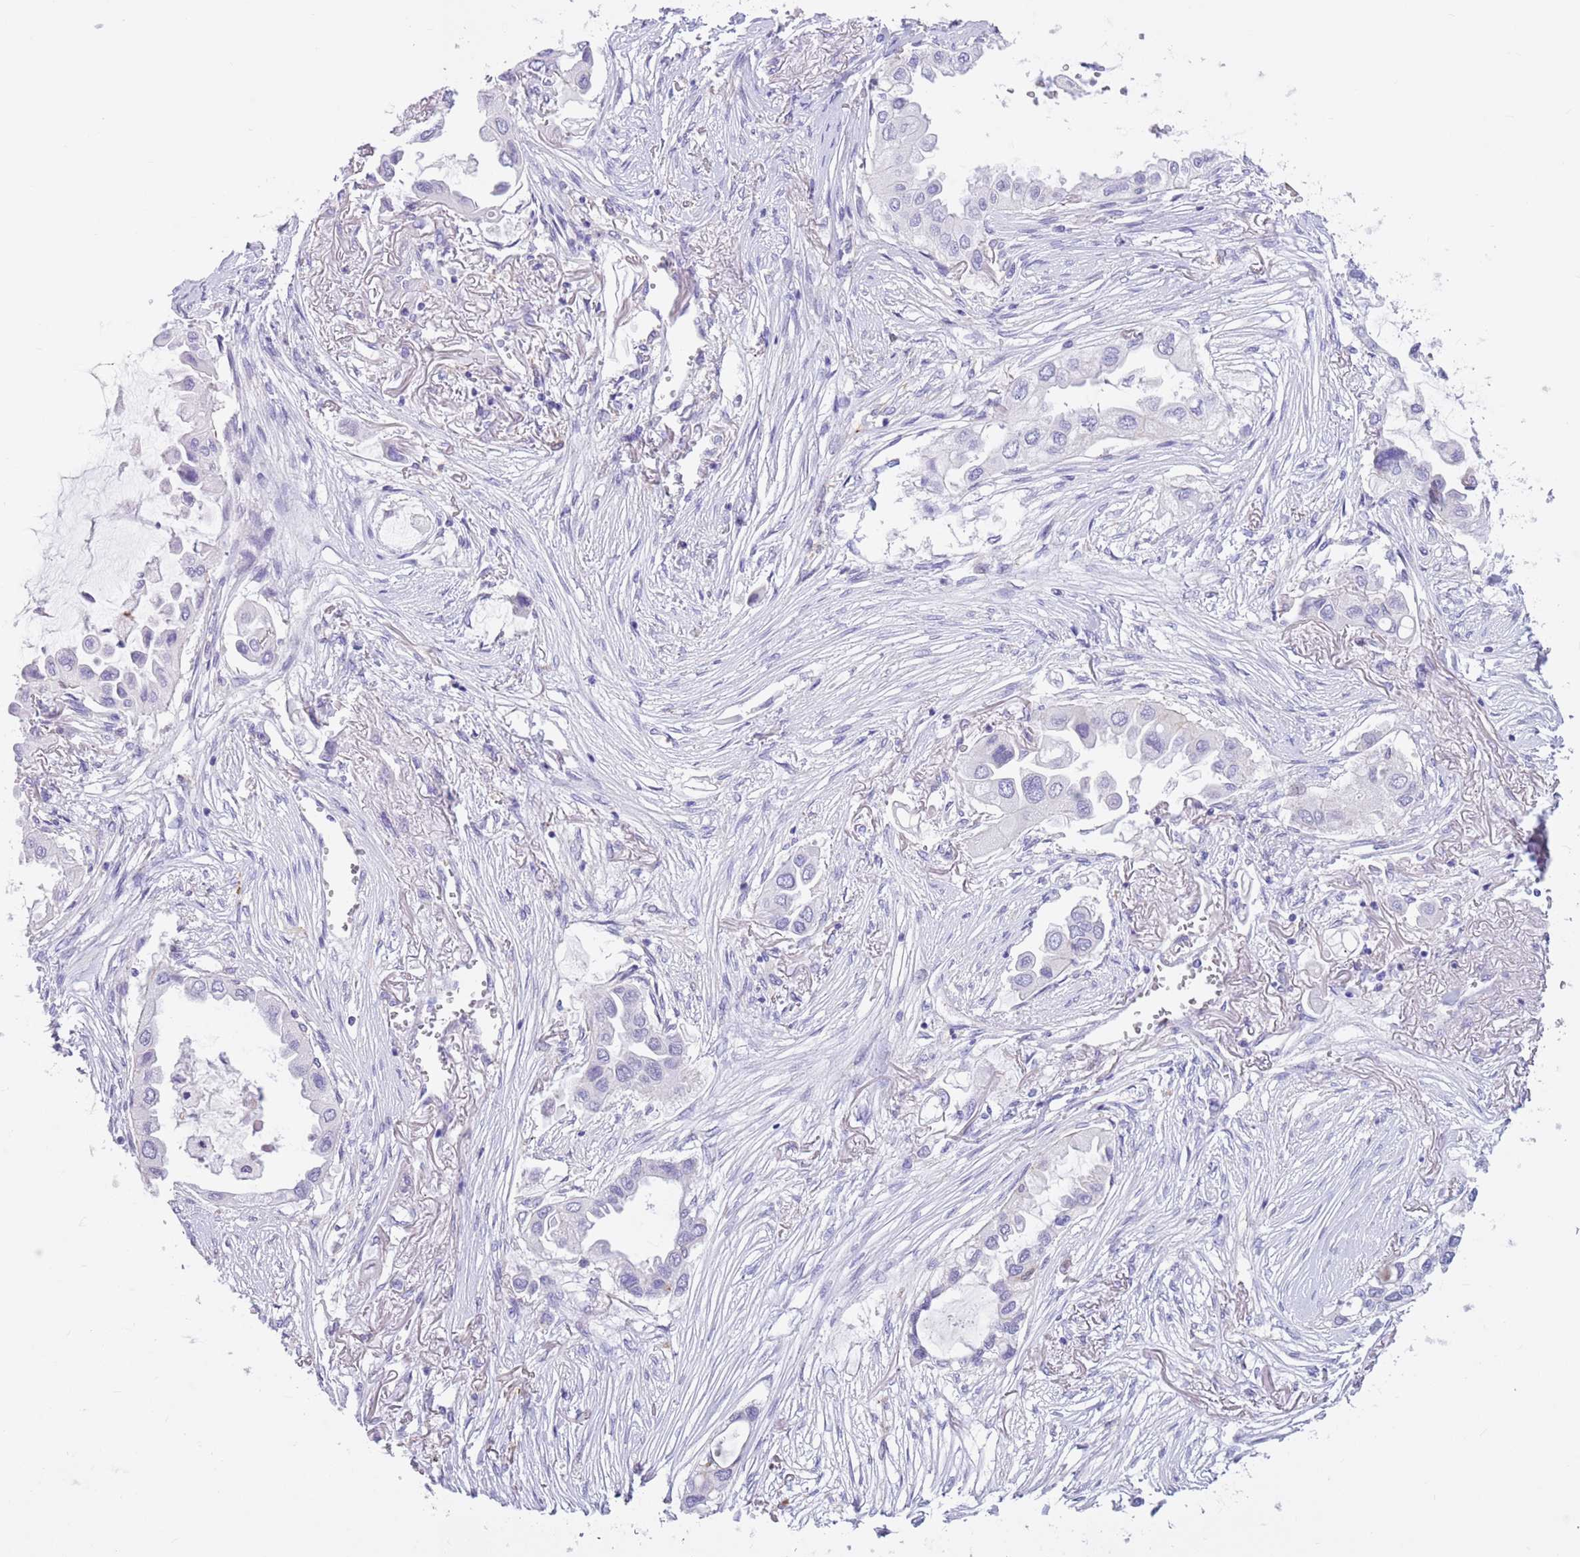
{"staining": {"intensity": "negative", "quantity": "none", "location": "none"}, "tissue": "lung cancer", "cell_type": "Tumor cells", "image_type": "cancer", "snomed": [{"axis": "morphology", "description": "Adenocarcinoma, NOS"}, {"axis": "topography", "description": "Lung"}], "caption": "Tumor cells are negative for brown protein staining in lung adenocarcinoma.", "gene": "SNX6", "patient": {"sex": "female", "age": 76}}